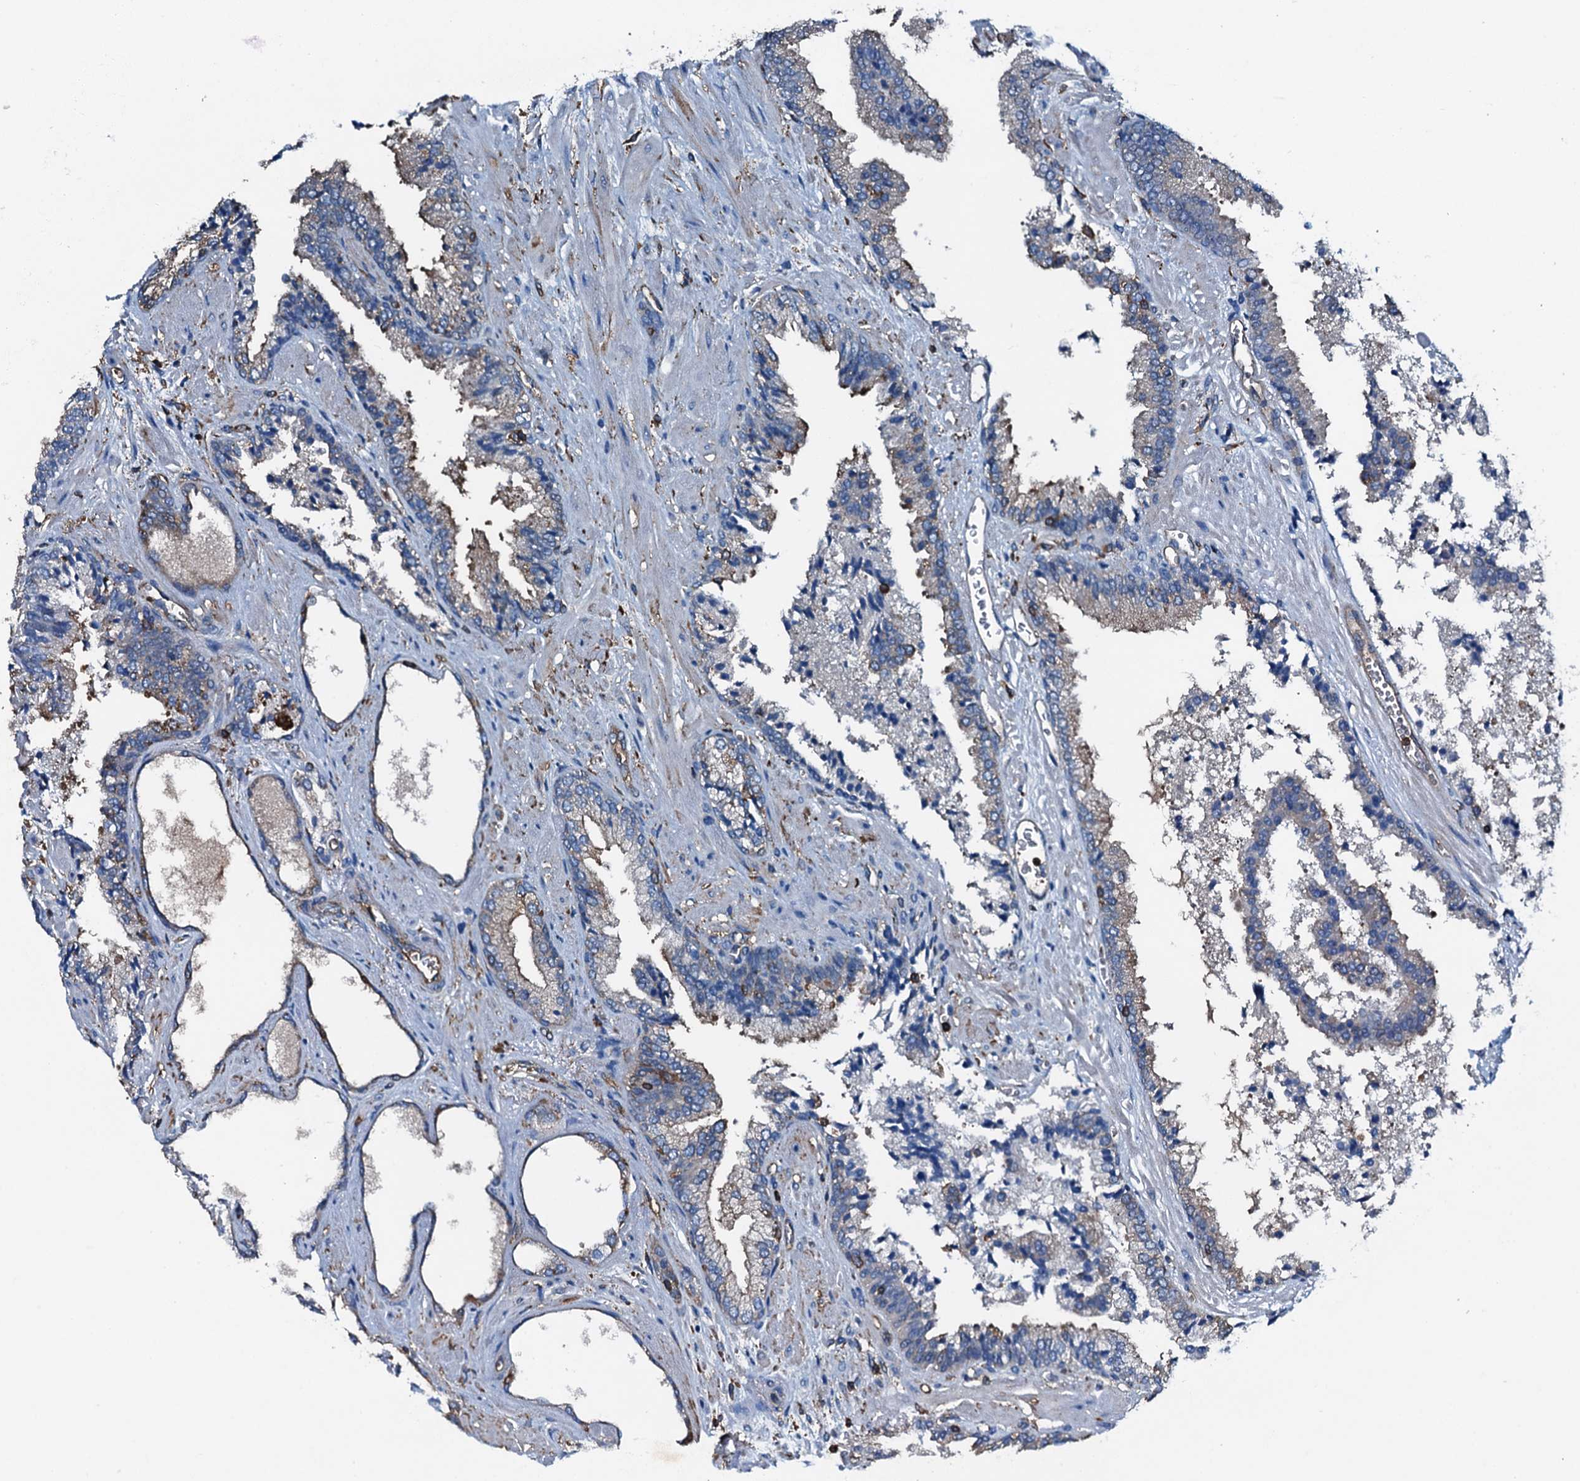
{"staining": {"intensity": "weak", "quantity": "<25%", "location": "cytoplasmic/membranous"}, "tissue": "prostate cancer", "cell_type": "Tumor cells", "image_type": "cancer", "snomed": [{"axis": "morphology", "description": "Adenocarcinoma, High grade"}, {"axis": "topography", "description": "Prostate"}], "caption": "The histopathology image displays no significant expression in tumor cells of prostate cancer (adenocarcinoma (high-grade)). (Brightfield microscopy of DAB immunohistochemistry (IHC) at high magnification).", "gene": "MS4A4E", "patient": {"sex": "male", "age": 71}}